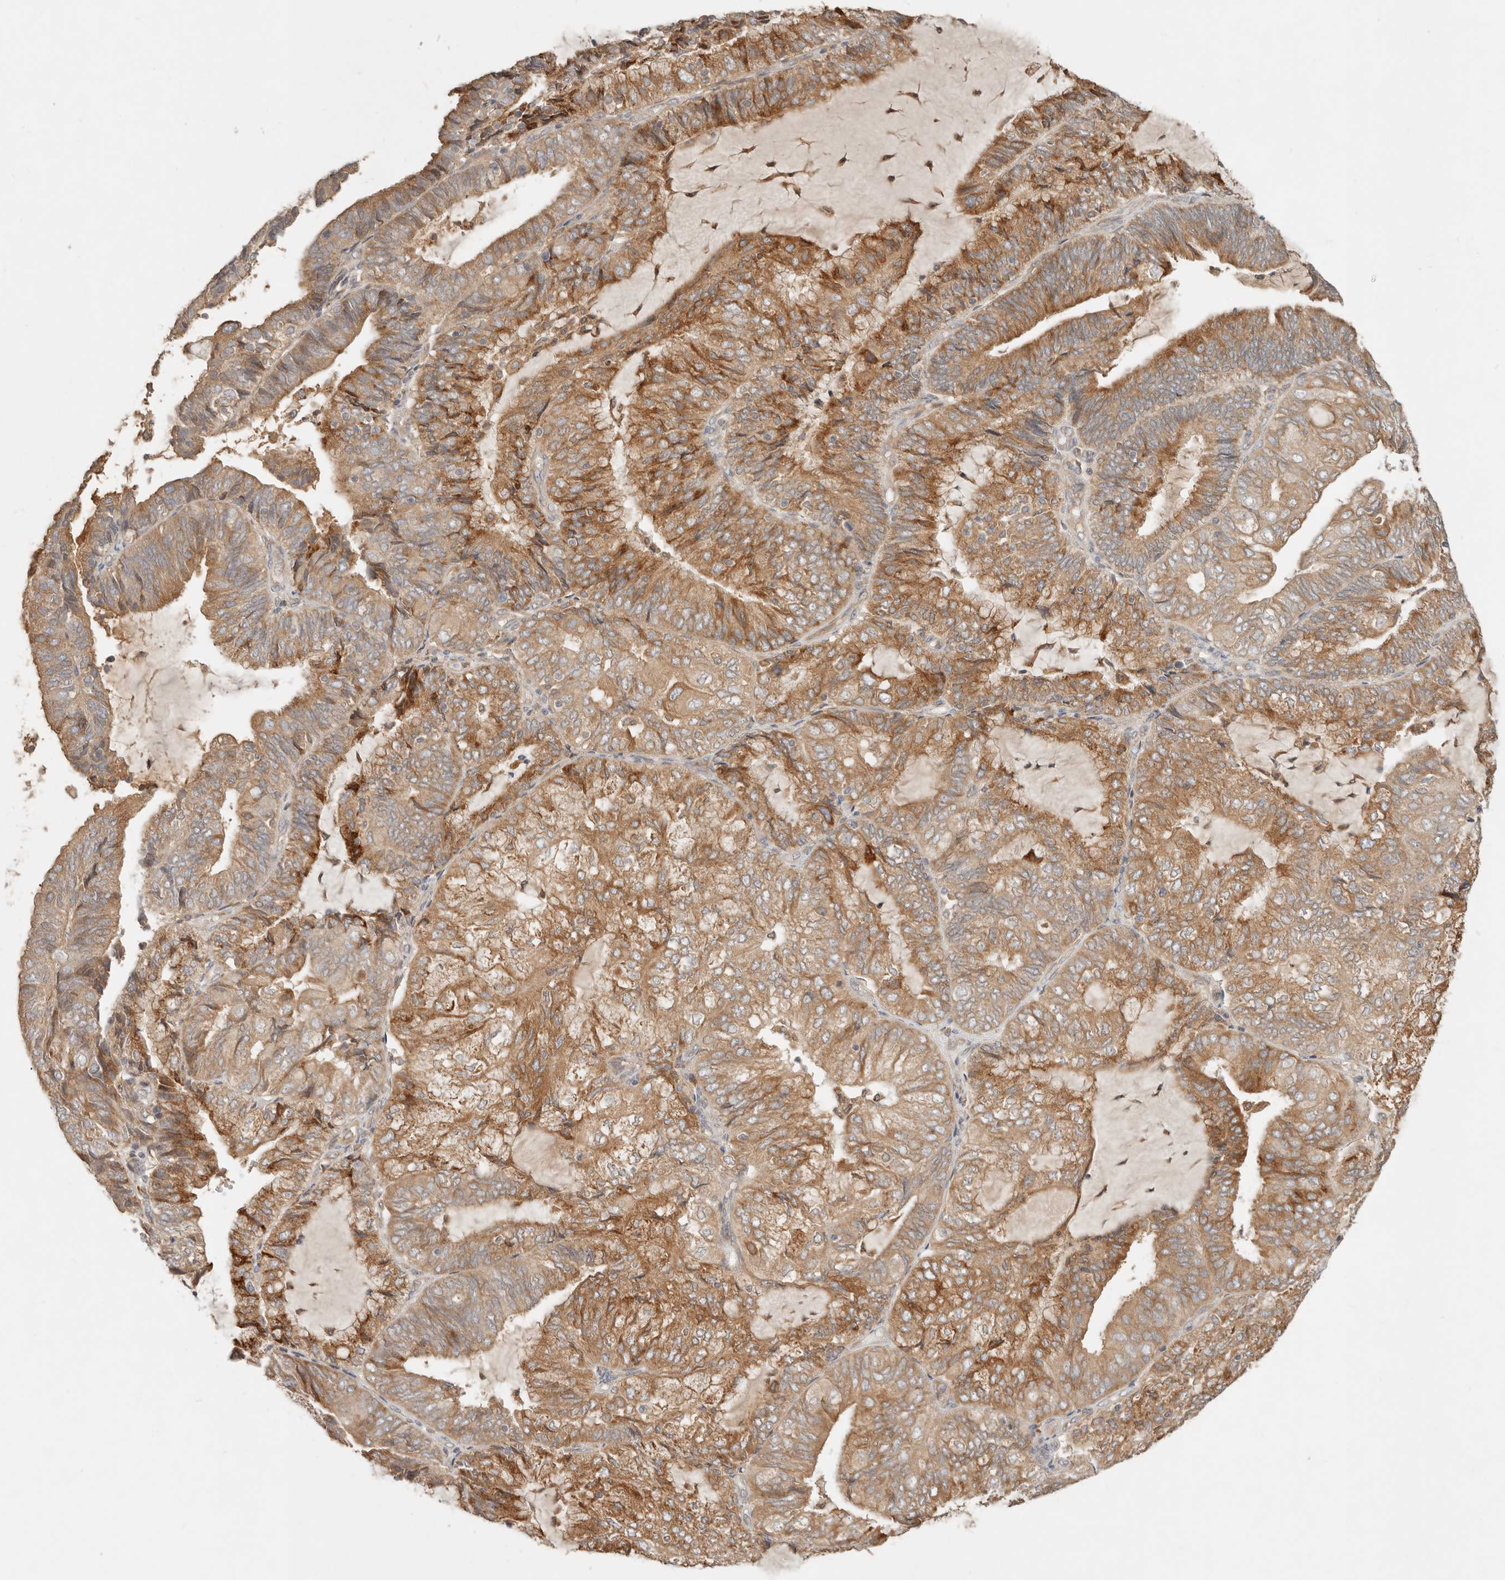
{"staining": {"intensity": "moderate", "quantity": ">75%", "location": "cytoplasmic/membranous"}, "tissue": "endometrial cancer", "cell_type": "Tumor cells", "image_type": "cancer", "snomed": [{"axis": "morphology", "description": "Adenocarcinoma, NOS"}, {"axis": "topography", "description": "Endometrium"}], "caption": "The image reveals immunohistochemical staining of endometrial cancer (adenocarcinoma). There is moderate cytoplasmic/membranous staining is present in approximately >75% of tumor cells.", "gene": "ARHGEF10L", "patient": {"sex": "female", "age": 81}}